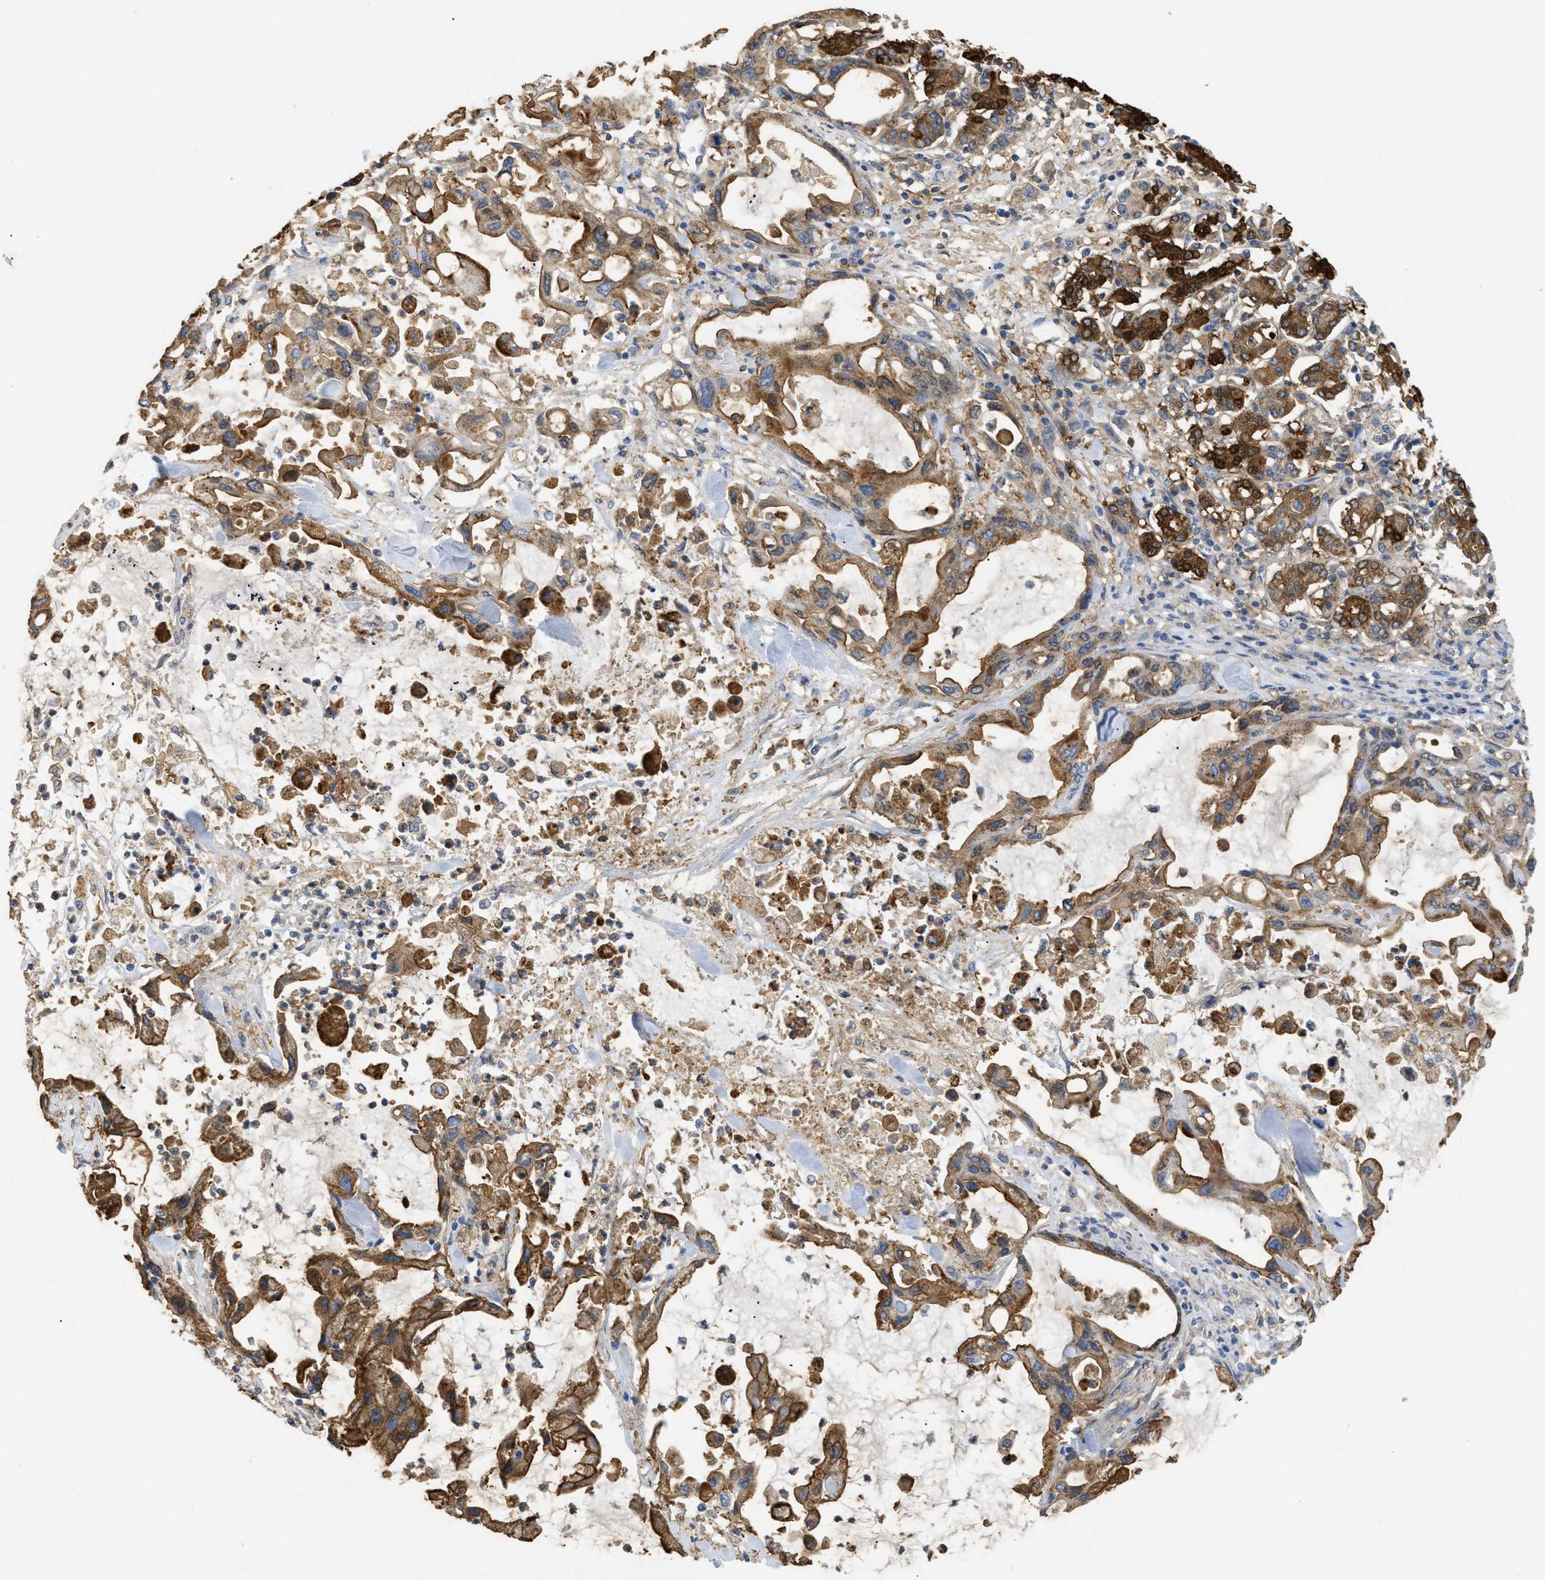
{"staining": {"intensity": "moderate", "quantity": ">75%", "location": "cytoplasmic/membranous"}, "tissue": "pancreatic cancer", "cell_type": "Tumor cells", "image_type": "cancer", "snomed": [{"axis": "morphology", "description": "Adenocarcinoma, NOS"}, {"axis": "topography", "description": "Pancreas"}], "caption": "Tumor cells reveal medium levels of moderate cytoplasmic/membranous positivity in about >75% of cells in pancreatic cancer (adenocarcinoma).", "gene": "ANXA4", "patient": {"sex": "female", "age": 57}}